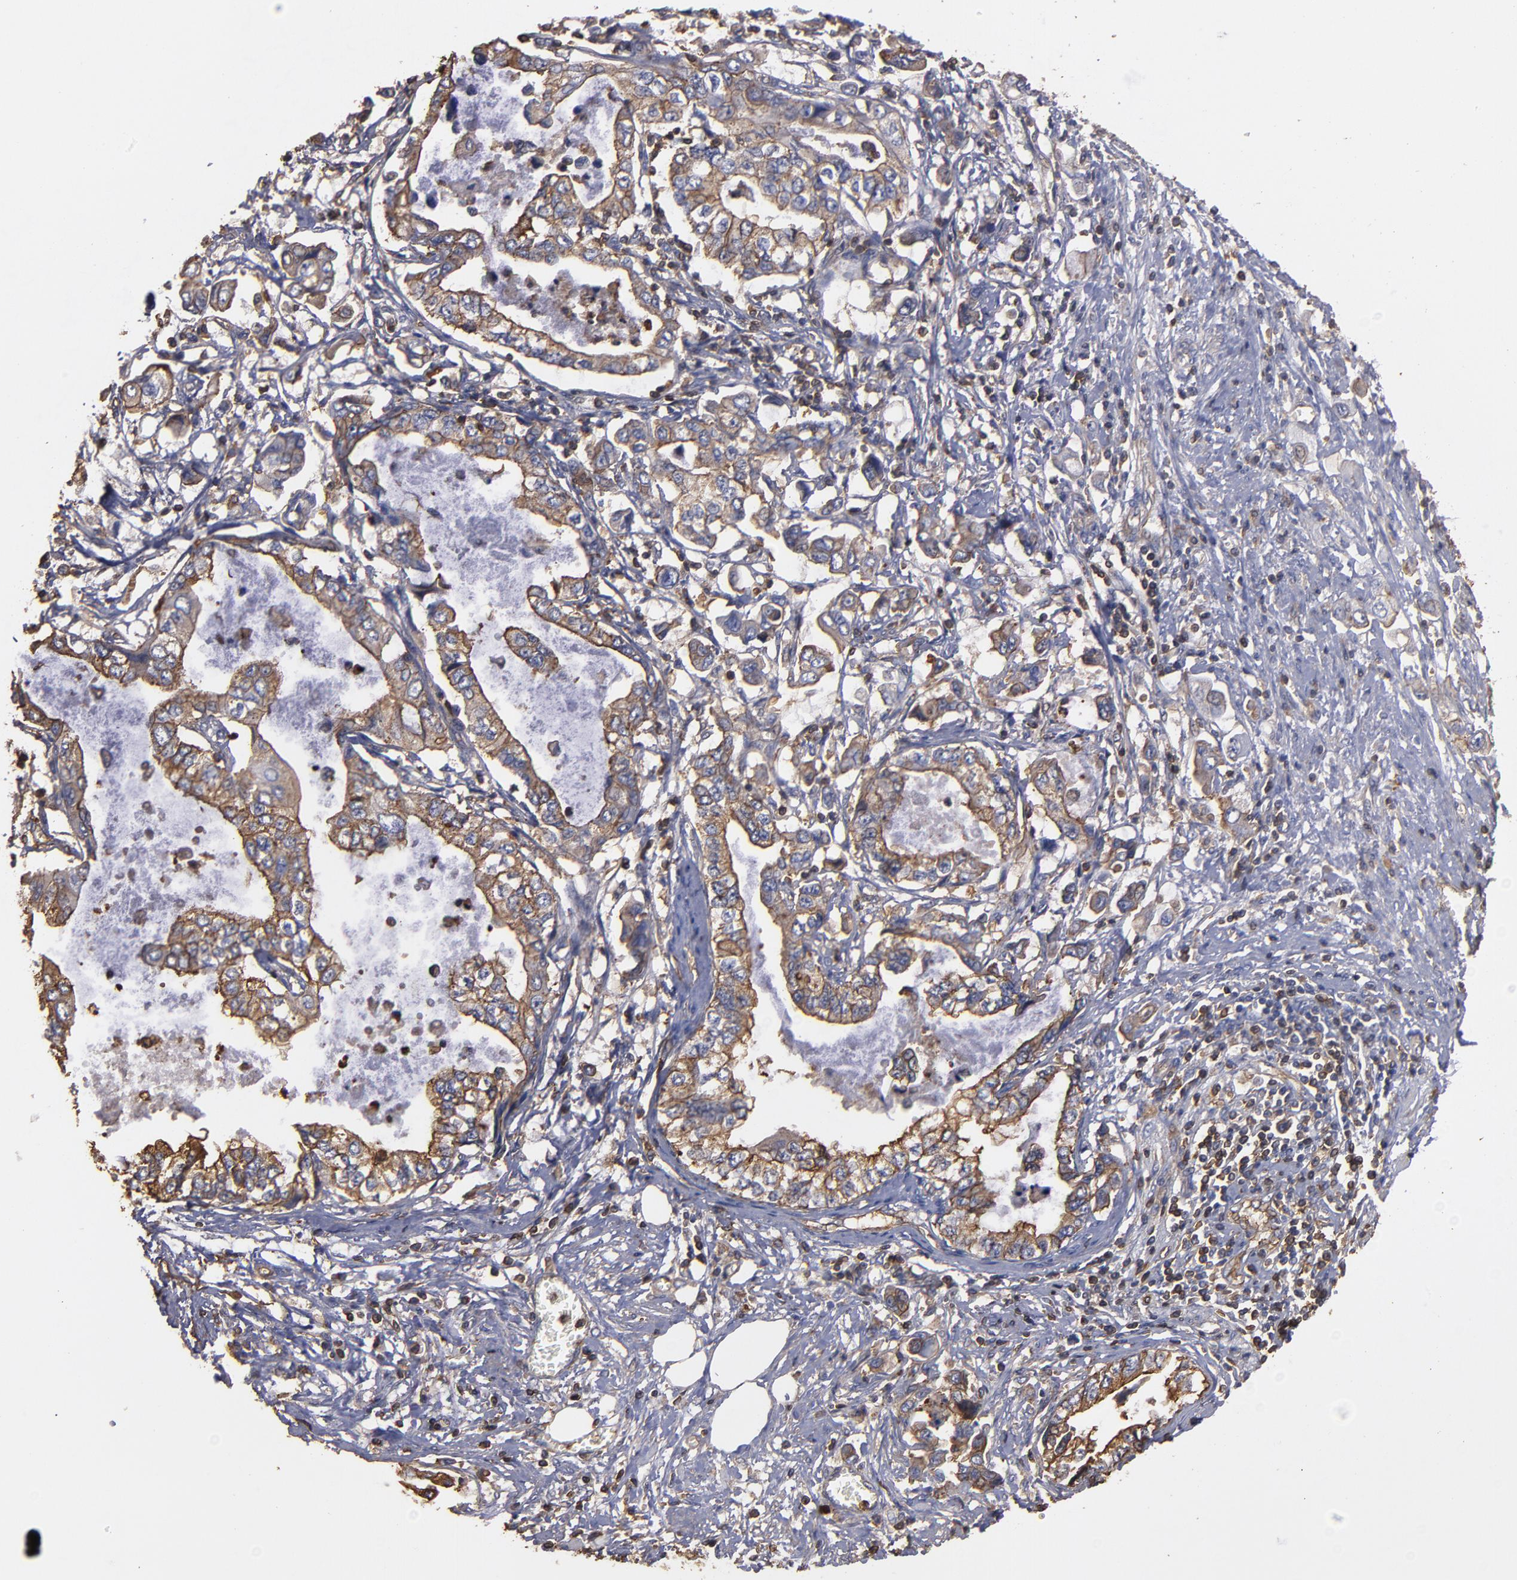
{"staining": {"intensity": "moderate", "quantity": ">75%", "location": "cytoplasmic/membranous"}, "tissue": "stomach cancer", "cell_type": "Tumor cells", "image_type": "cancer", "snomed": [{"axis": "morphology", "description": "Adenocarcinoma, NOS"}, {"axis": "topography", "description": "Pancreas"}, {"axis": "topography", "description": "Stomach, upper"}], "caption": "Protein expression by immunohistochemistry (IHC) reveals moderate cytoplasmic/membranous expression in about >75% of tumor cells in stomach adenocarcinoma. (DAB IHC with brightfield microscopy, high magnification).", "gene": "ACTN4", "patient": {"sex": "male", "age": 77}}